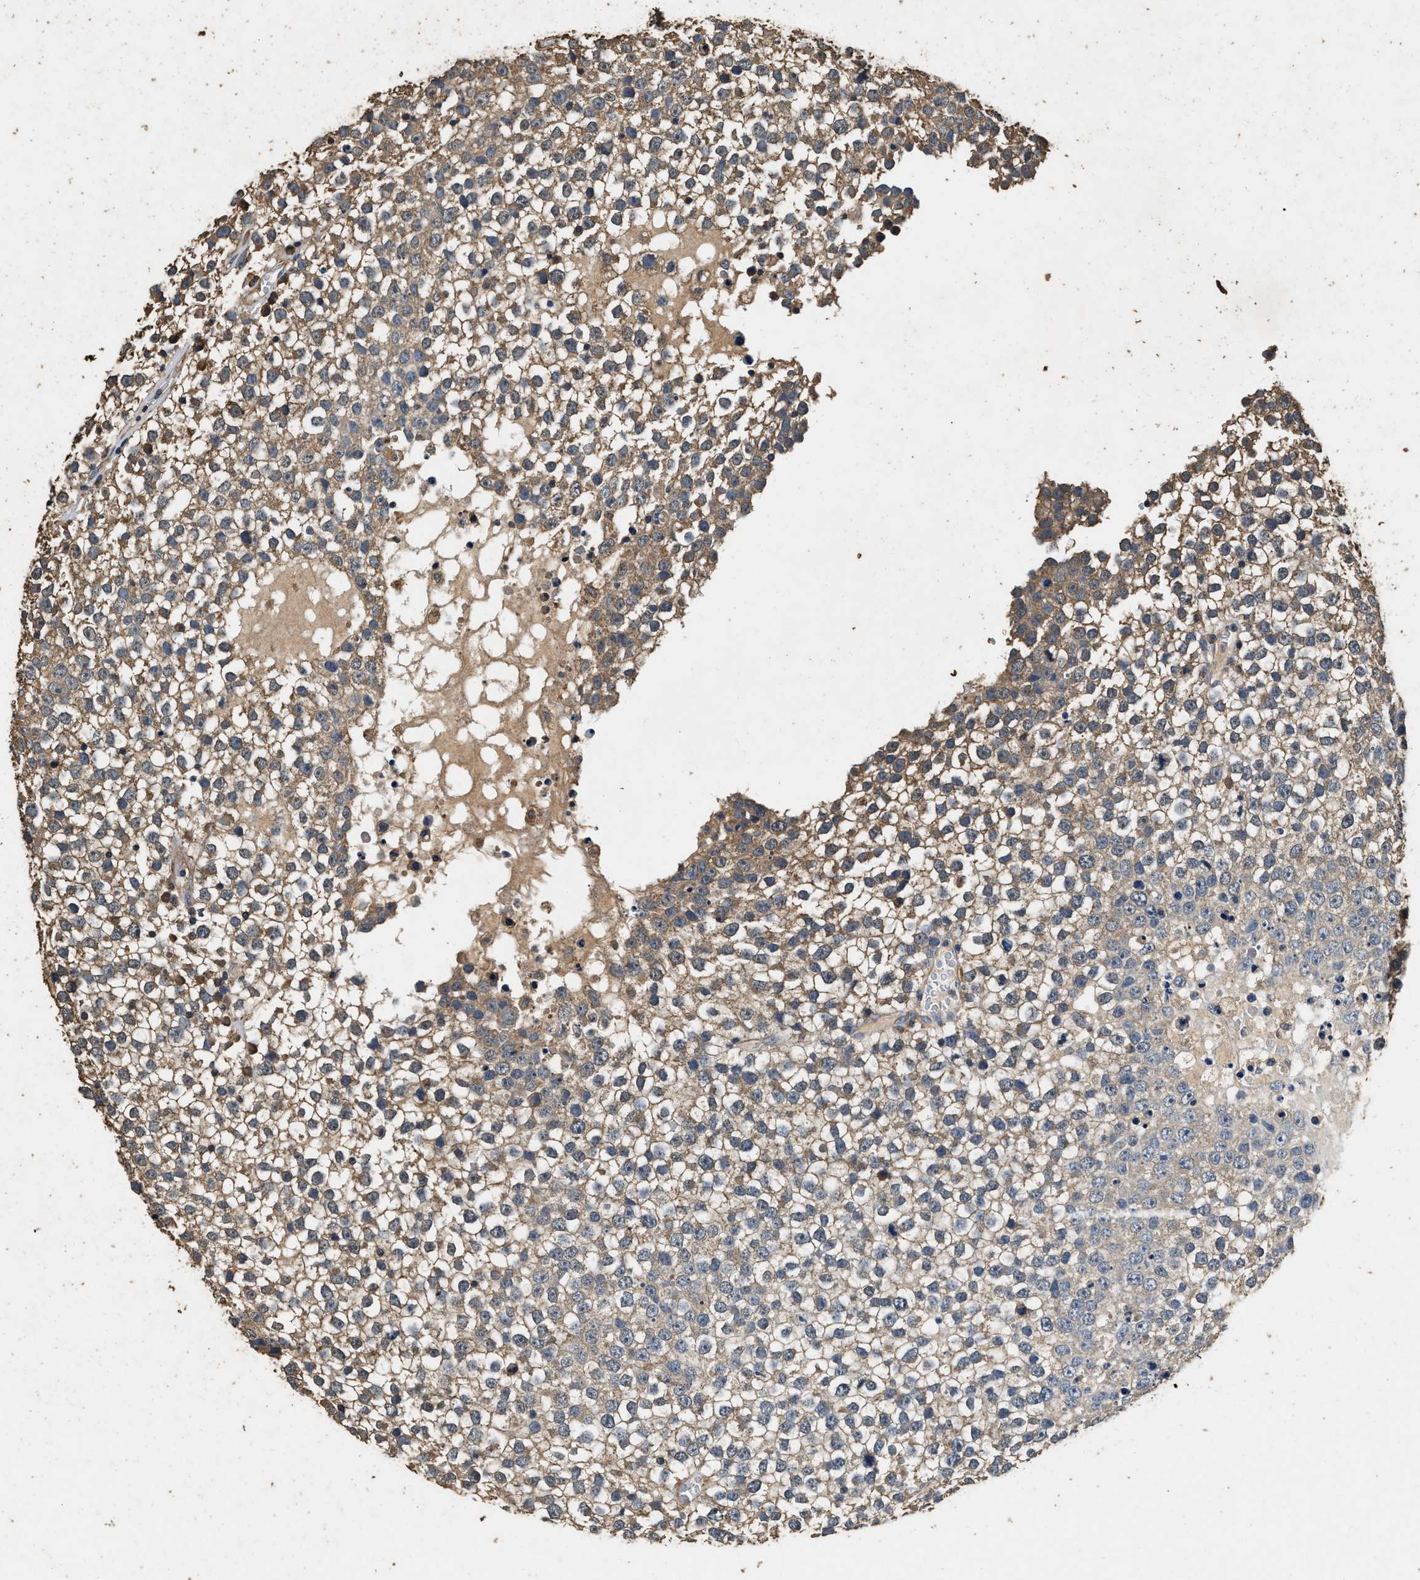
{"staining": {"intensity": "moderate", "quantity": ">75%", "location": "cytoplasmic/membranous"}, "tissue": "testis cancer", "cell_type": "Tumor cells", "image_type": "cancer", "snomed": [{"axis": "morphology", "description": "Seminoma, NOS"}, {"axis": "topography", "description": "Testis"}], "caption": "Immunohistochemistry (IHC) staining of testis cancer (seminoma), which reveals medium levels of moderate cytoplasmic/membranous expression in approximately >75% of tumor cells indicating moderate cytoplasmic/membranous protein staining. The staining was performed using DAB (3,3'-diaminobenzidine) (brown) for protein detection and nuclei were counterstained in hematoxylin (blue).", "gene": "MIB1", "patient": {"sex": "male", "age": 65}}